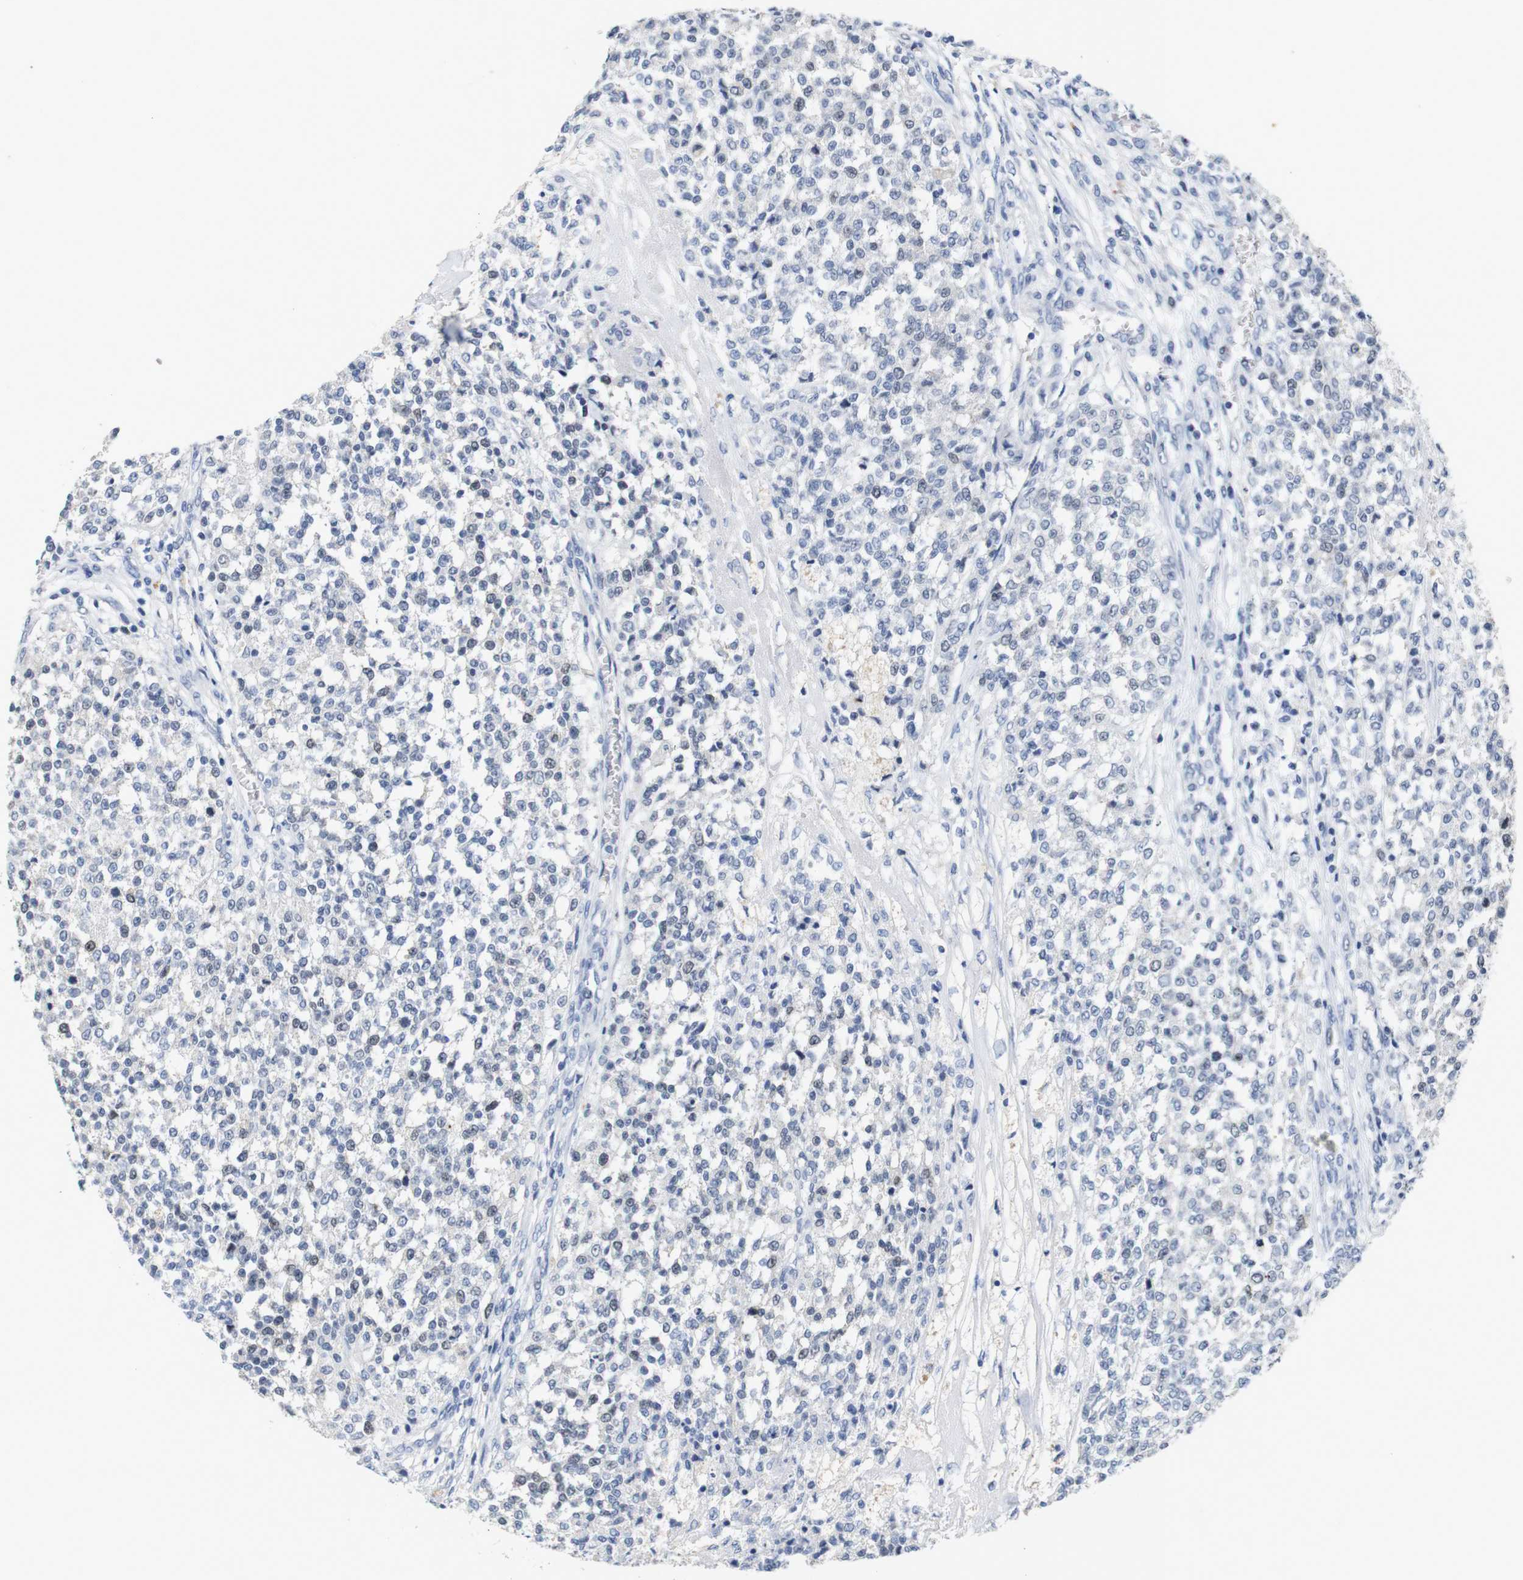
{"staining": {"intensity": "negative", "quantity": "none", "location": "none"}, "tissue": "testis cancer", "cell_type": "Tumor cells", "image_type": "cancer", "snomed": [{"axis": "morphology", "description": "Seminoma, NOS"}, {"axis": "topography", "description": "Testis"}], "caption": "Immunohistochemistry (IHC) of testis seminoma reveals no staining in tumor cells.", "gene": "CDK2", "patient": {"sex": "male", "age": 59}}